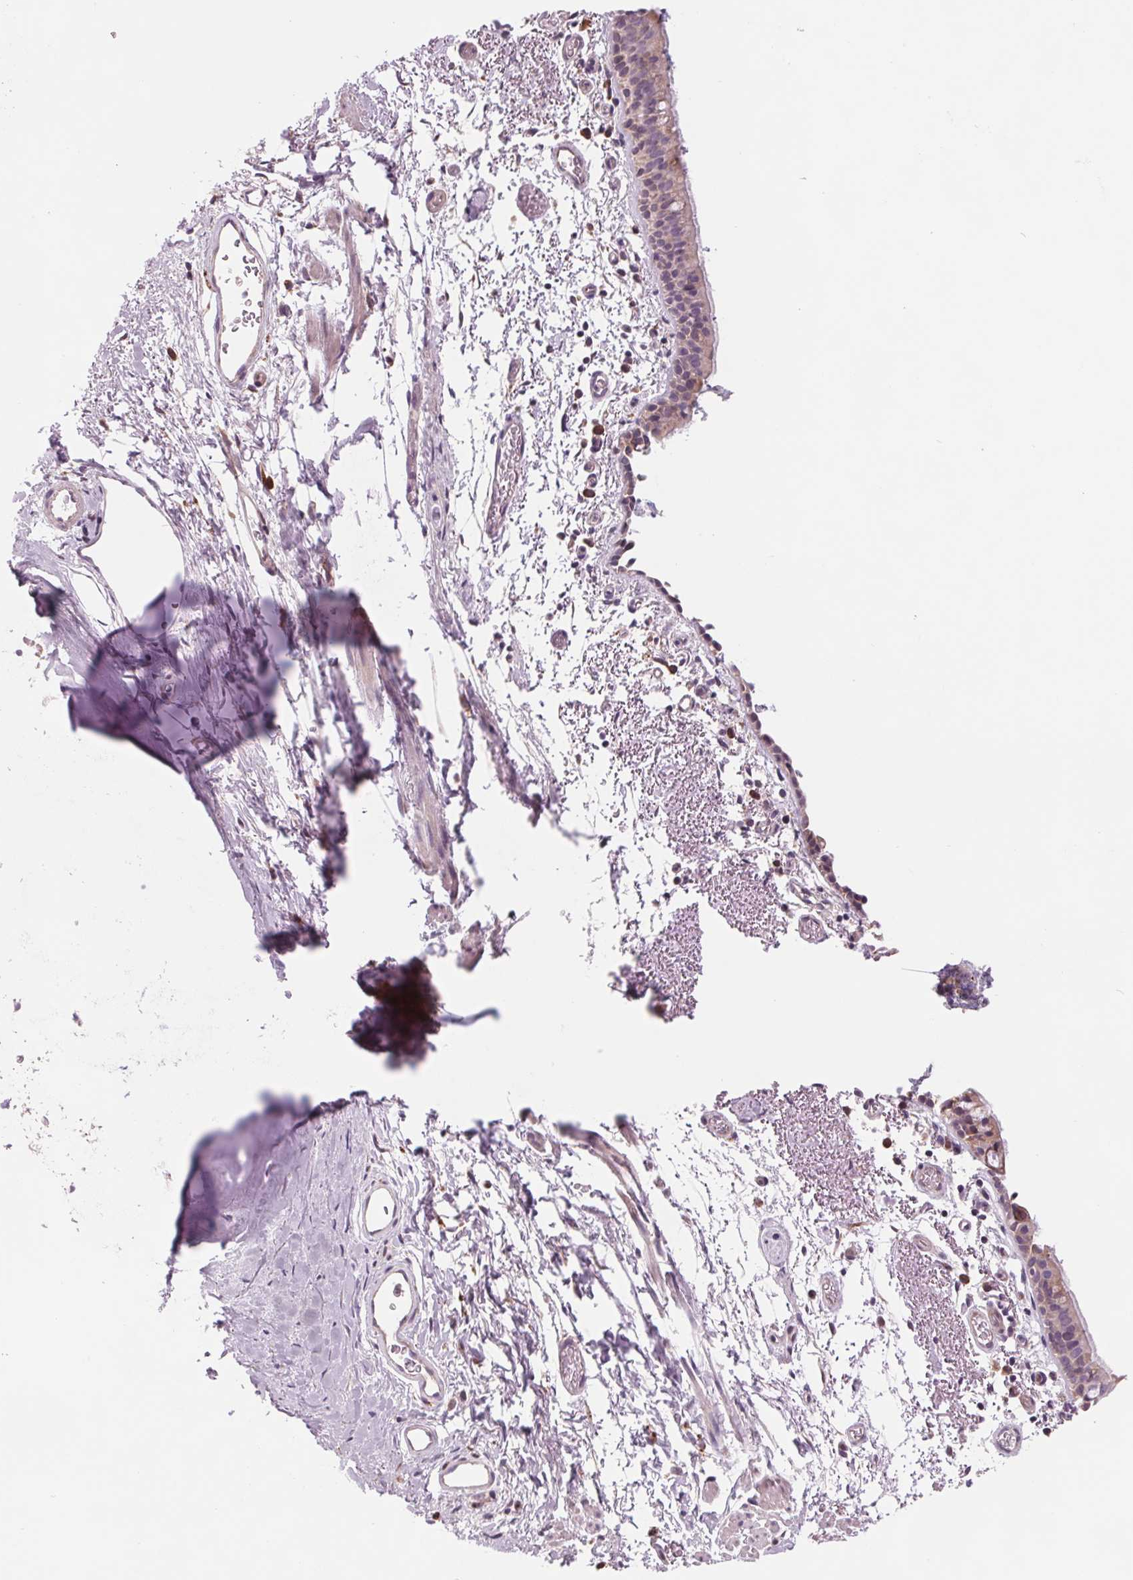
{"staining": {"intensity": "weak", "quantity": "25%-75%", "location": "cytoplasmic/membranous"}, "tissue": "bronchus", "cell_type": "Respiratory epithelial cells", "image_type": "normal", "snomed": [{"axis": "morphology", "description": "Normal tissue, NOS"}, {"axis": "morphology", "description": "Adenocarcinoma, NOS"}, {"axis": "topography", "description": "Bronchus"}], "caption": "Normal bronchus was stained to show a protein in brown. There is low levels of weak cytoplasmic/membranous staining in about 25%-75% of respiratory epithelial cells. The protein of interest is shown in brown color, while the nuclei are stained blue.", "gene": "SAMD5", "patient": {"sex": "male", "age": 68}}